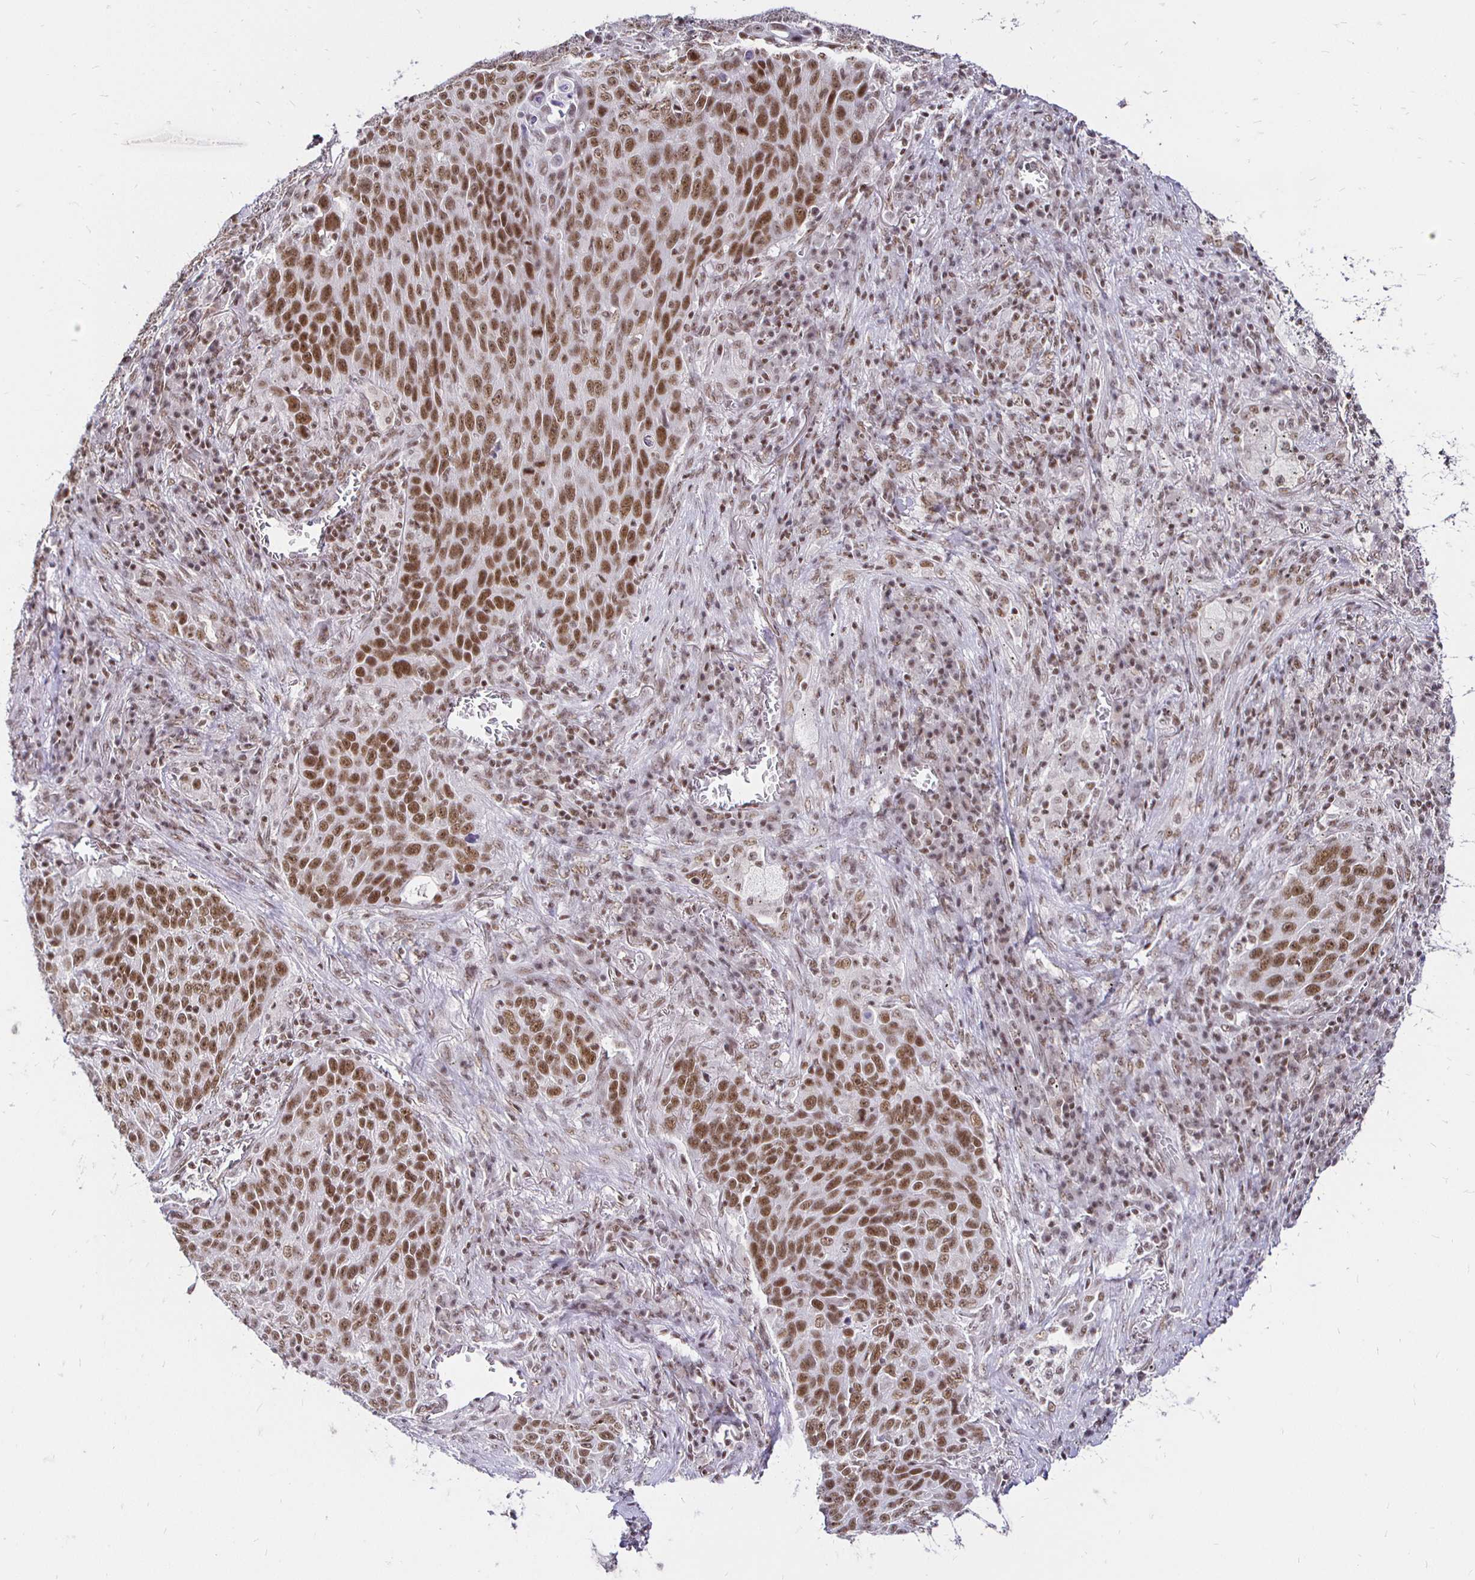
{"staining": {"intensity": "moderate", "quantity": ">75%", "location": "nuclear"}, "tissue": "lung cancer", "cell_type": "Tumor cells", "image_type": "cancer", "snomed": [{"axis": "morphology", "description": "Squamous cell carcinoma, NOS"}, {"axis": "topography", "description": "Lung"}], "caption": "IHC histopathology image of neoplastic tissue: human squamous cell carcinoma (lung) stained using IHC exhibits medium levels of moderate protein expression localized specifically in the nuclear of tumor cells, appearing as a nuclear brown color.", "gene": "SIN3A", "patient": {"sex": "male", "age": 78}}